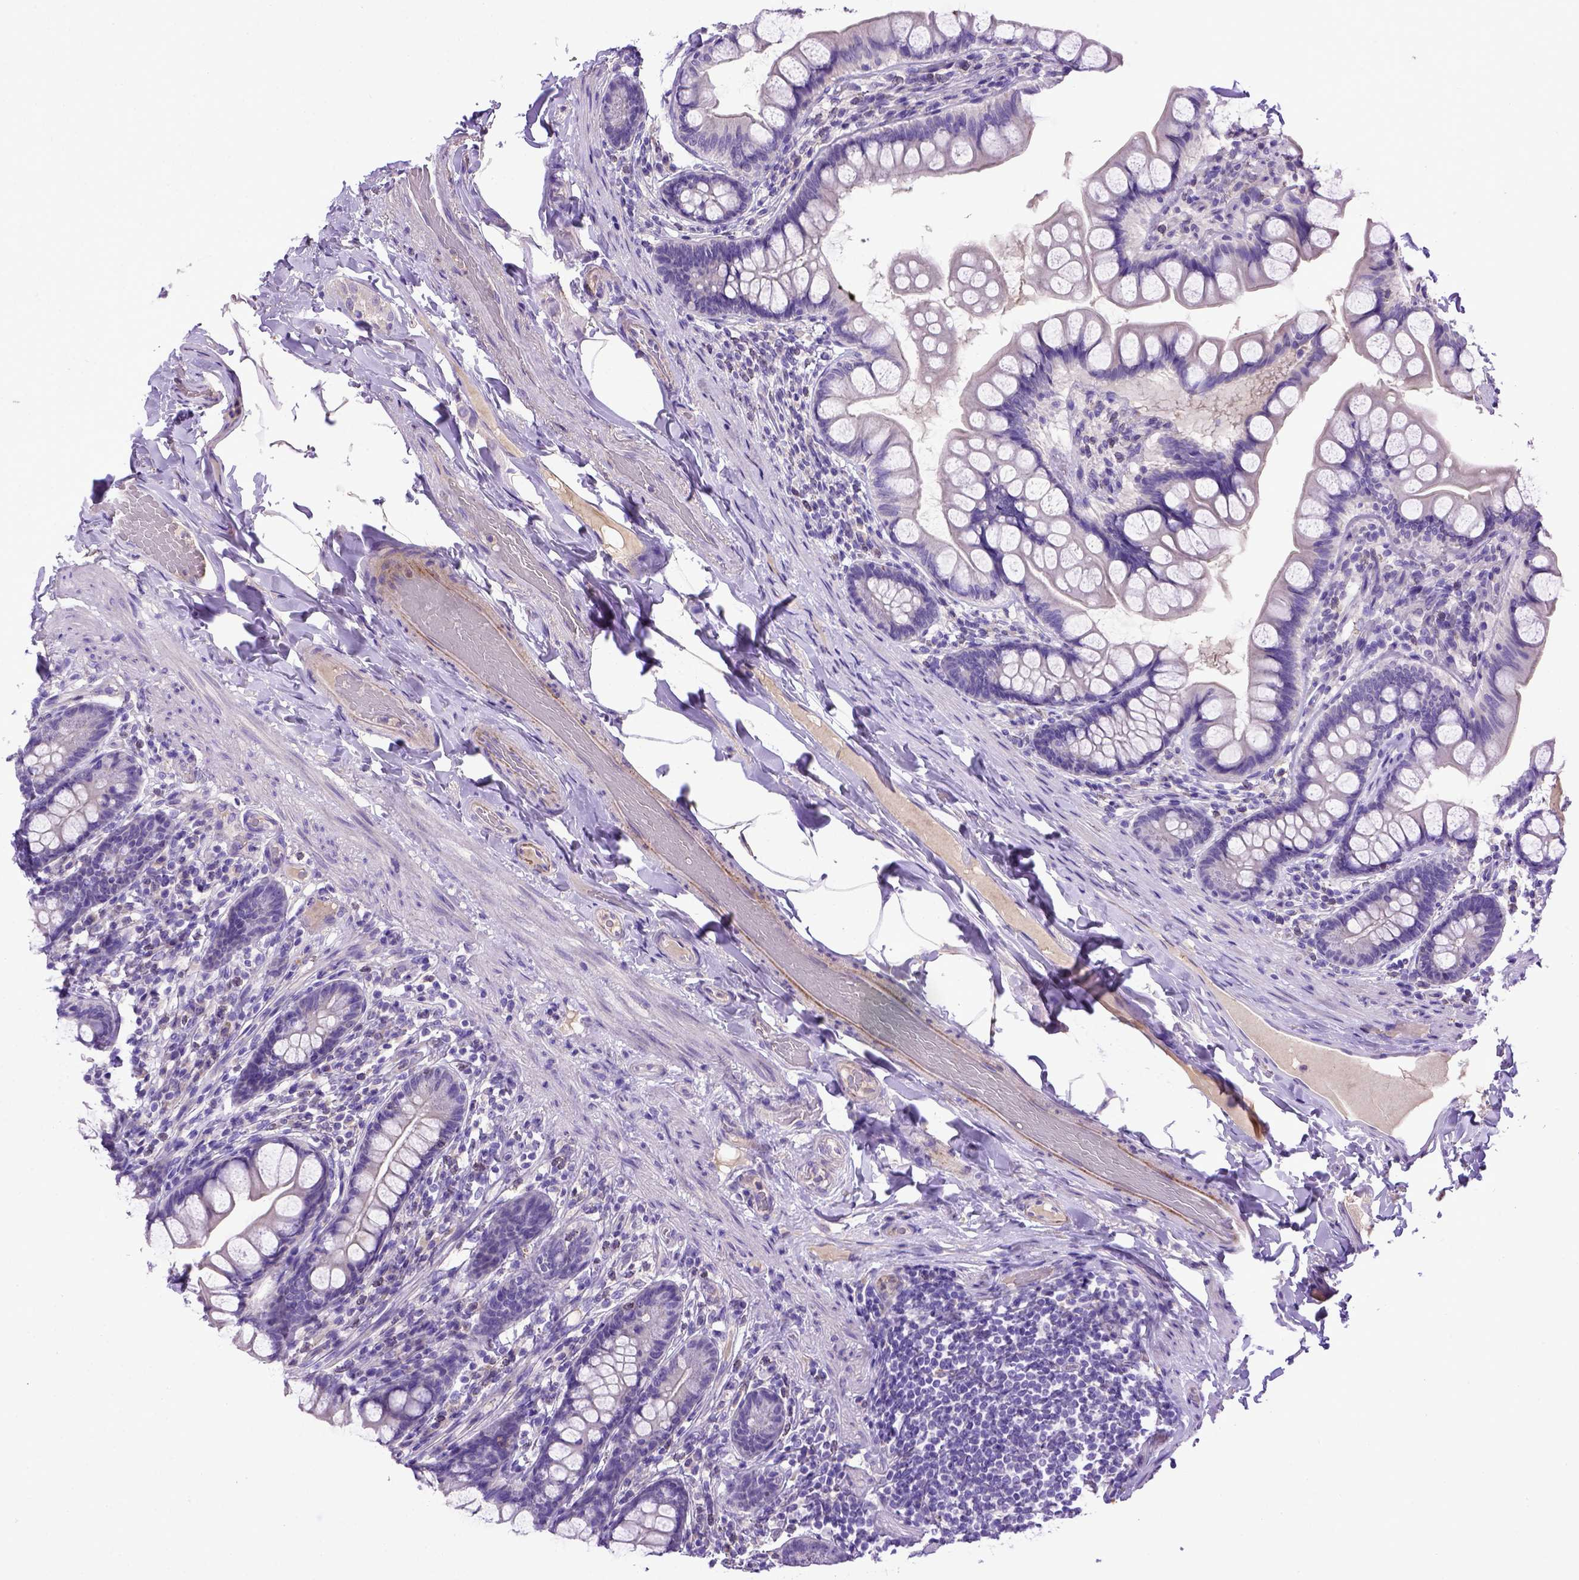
{"staining": {"intensity": "negative", "quantity": "none", "location": "none"}, "tissue": "small intestine", "cell_type": "Glandular cells", "image_type": "normal", "snomed": [{"axis": "morphology", "description": "Normal tissue, NOS"}, {"axis": "topography", "description": "Small intestine"}], "caption": "A high-resolution histopathology image shows IHC staining of normal small intestine, which demonstrates no significant expression in glandular cells.", "gene": "ADAM12", "patient": {"sex": "male", "age": 70}}